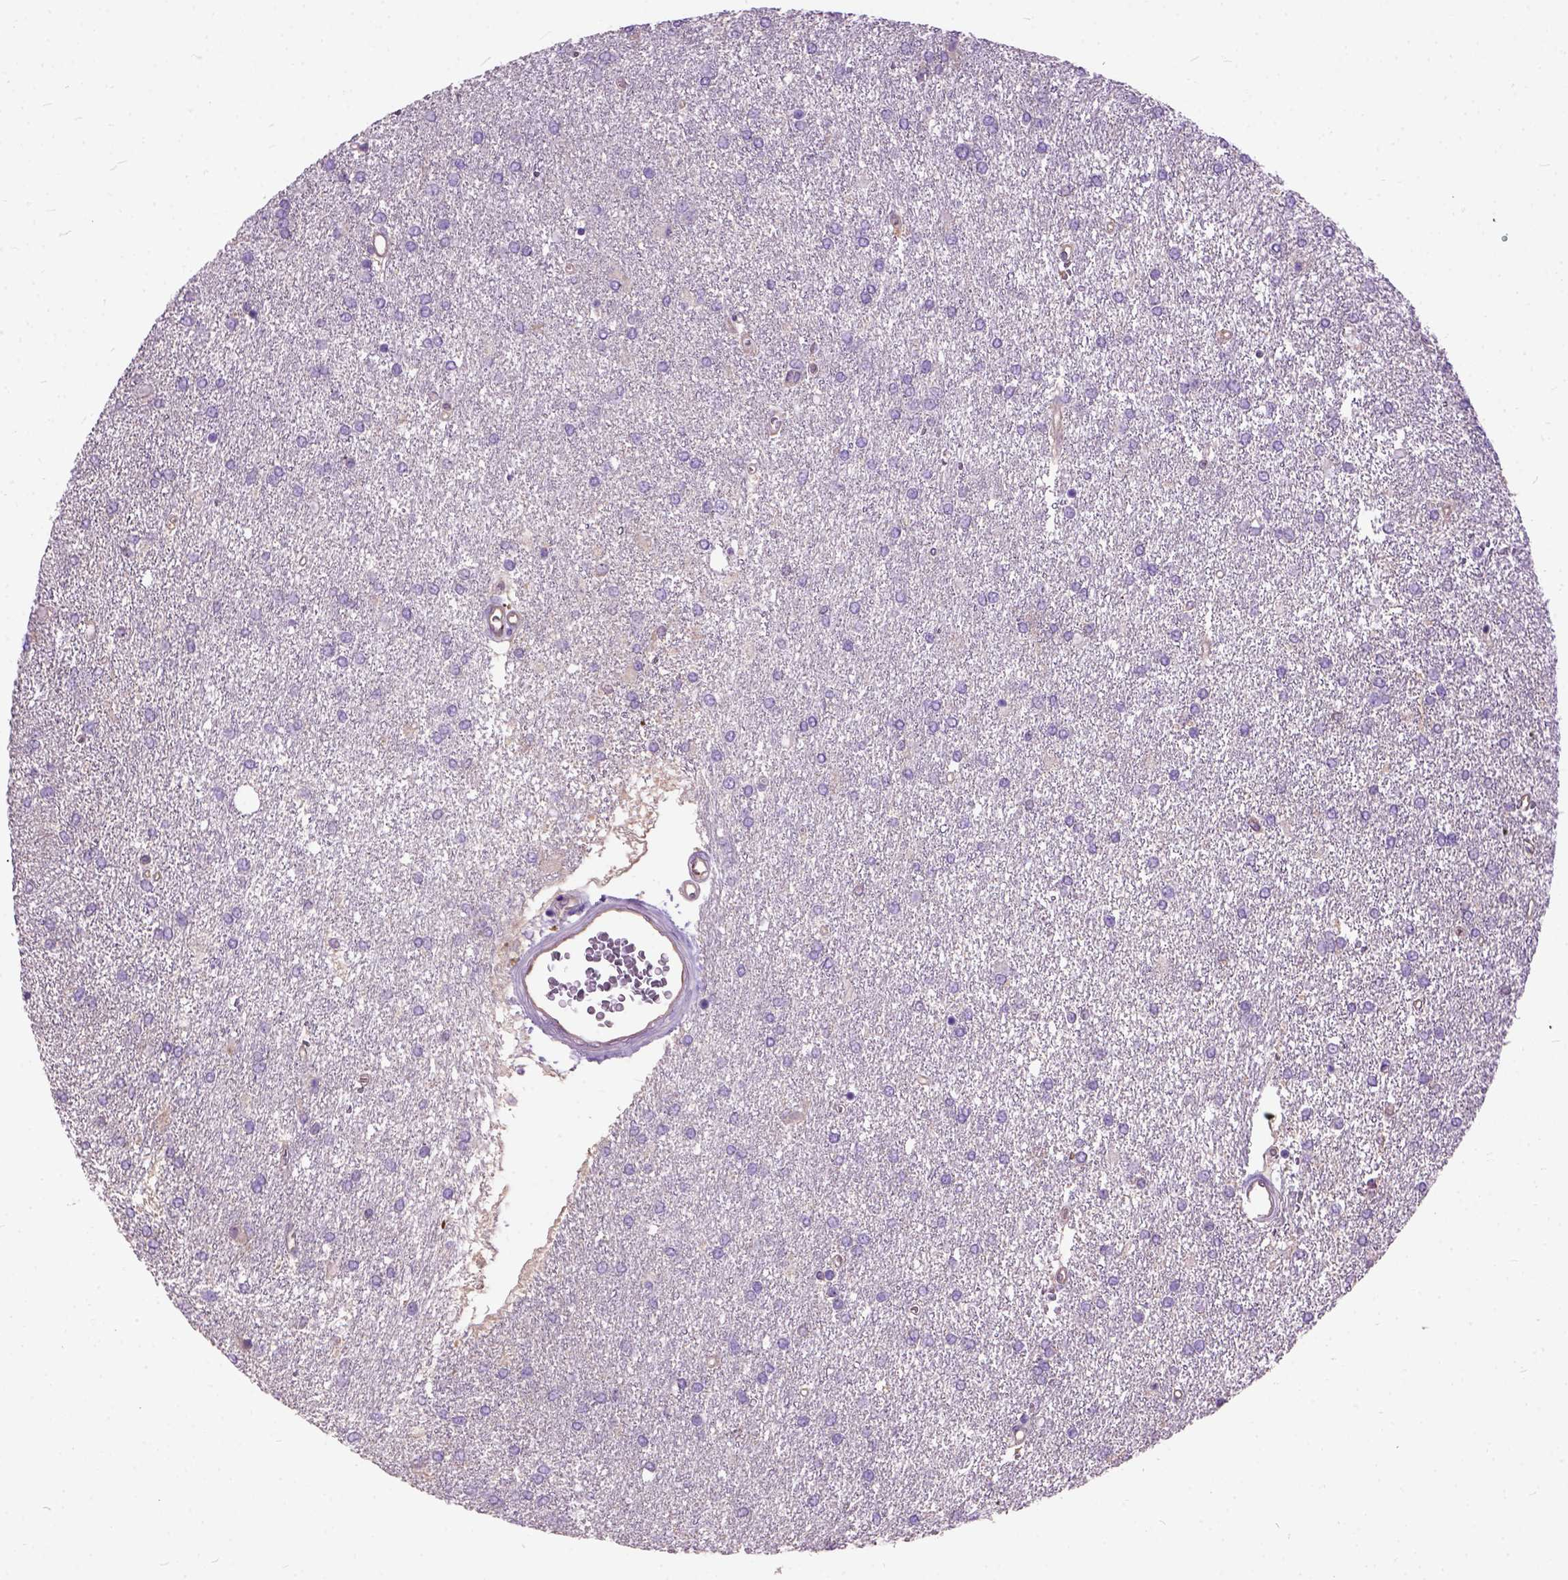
{"staining": {"intensity": "negative", "quantity": "none", "location": "none"}, "tissue": "glioma", "cell_type": "Tumor cells", "image_type": "cancer", "snomed": [{"axis": "morphology", "description": "Glioma, malignant, High grade"}, {"axis": "topography", "description": "Brain"}], "caption": "An image of human glioma is negative for staining in tumor cells.", "gene": "SEMA4F", "patient": {"sex": "female", "age": 61}}